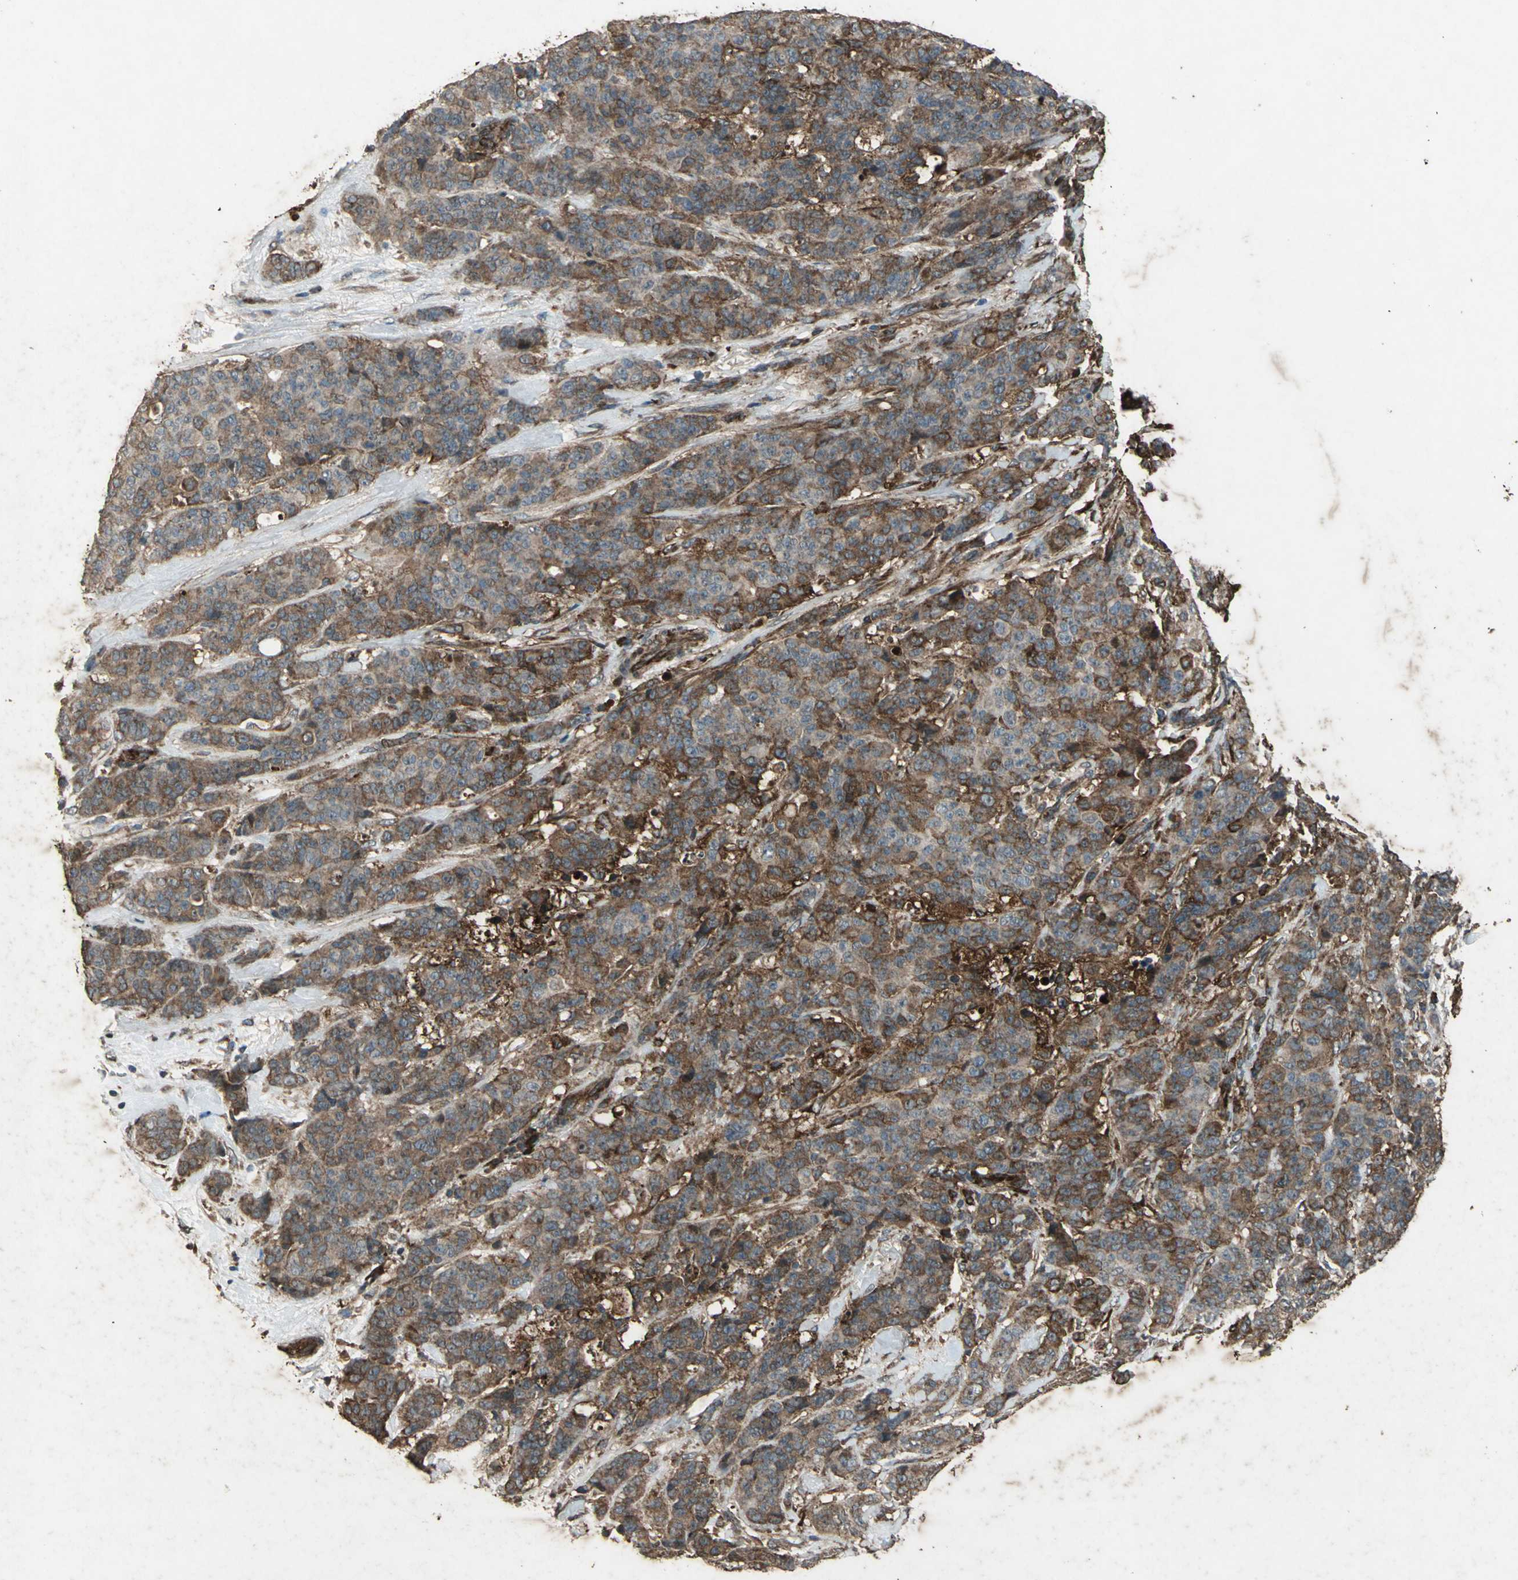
{"staining": {"intensity": "strong", "quantity": ">75%", "location": "cytoplasmic/membranous"}, "tissue": "breast cancer", "cell_type": "Tumor cells", "image_type": "cancer", "snomed": [{"axis": "morphology", "description": "Duct carcinoma"}, {"axis": "topography", "description": "Breast"}], "caption": "The image displays immunohistochemical staining of infiltrating ductal carcinoma (breast). There is strong cytoplasmic/membranous positivity is seen in approximately >75% of tumor cells.", "gene": "SEPTIN4", "patient": {"sex": "female", "age": 40}}